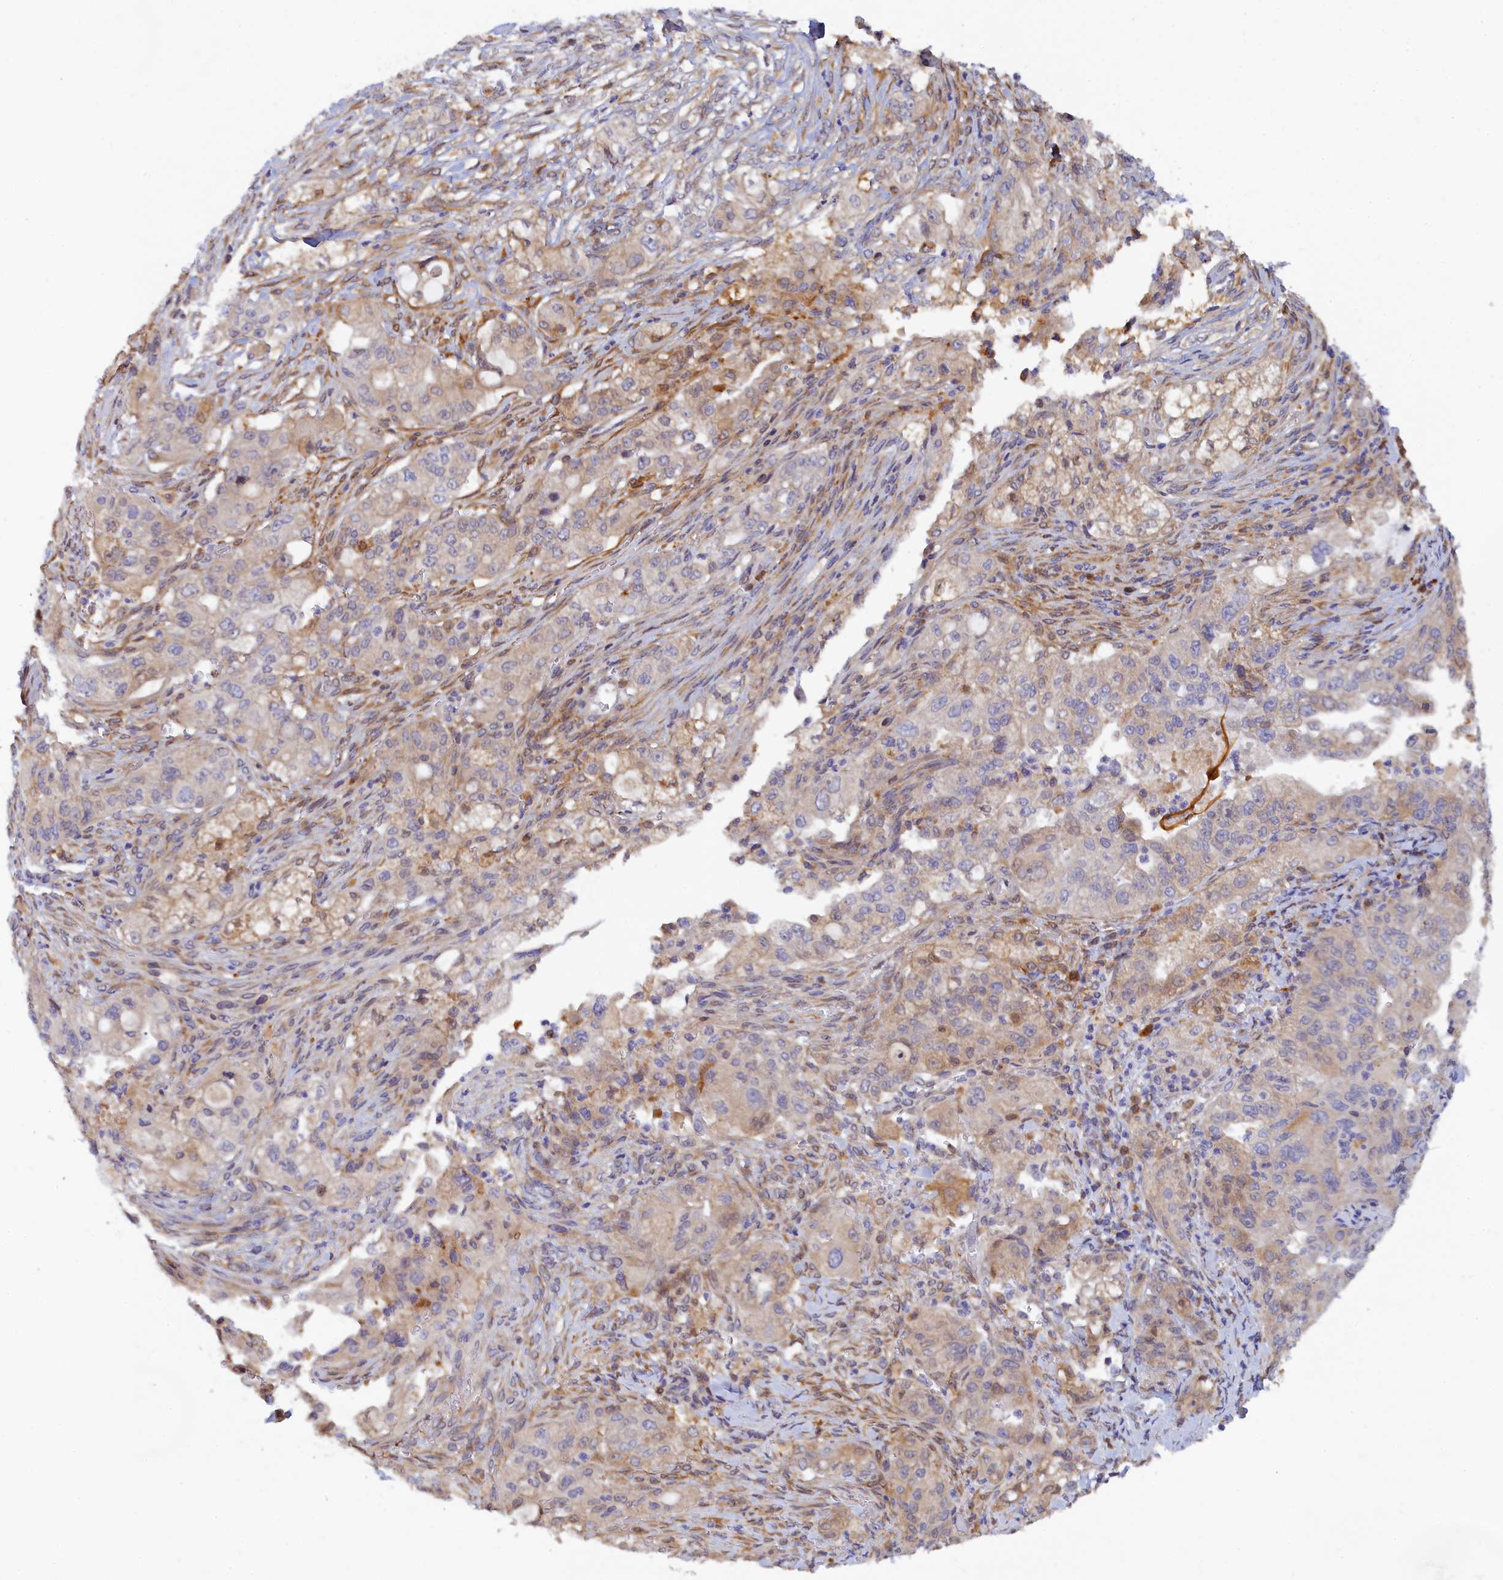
{"staining": {"intensity": "weak", "quantity": "25%-75%", "location": "cytoplasmic/membranous"}, "tissue": "pancreatic cancer", "cell_type": "Tumor cells", "image_type": "cancer", "snomed": [{"axis": "morphology", "description": "Adenocarcinoma, NOS"}, {"axis": "topography", "description": "Pancreas"}], "caption": "Immunohistochemistry of human pancreatic adenocarcinoma displays low levels of weak cytoplasmic/membranous positivity in about 25%-75% of tumor cells.", "gene": "SPATA5L1", "patient": {"sex": "female", "age": 78}}